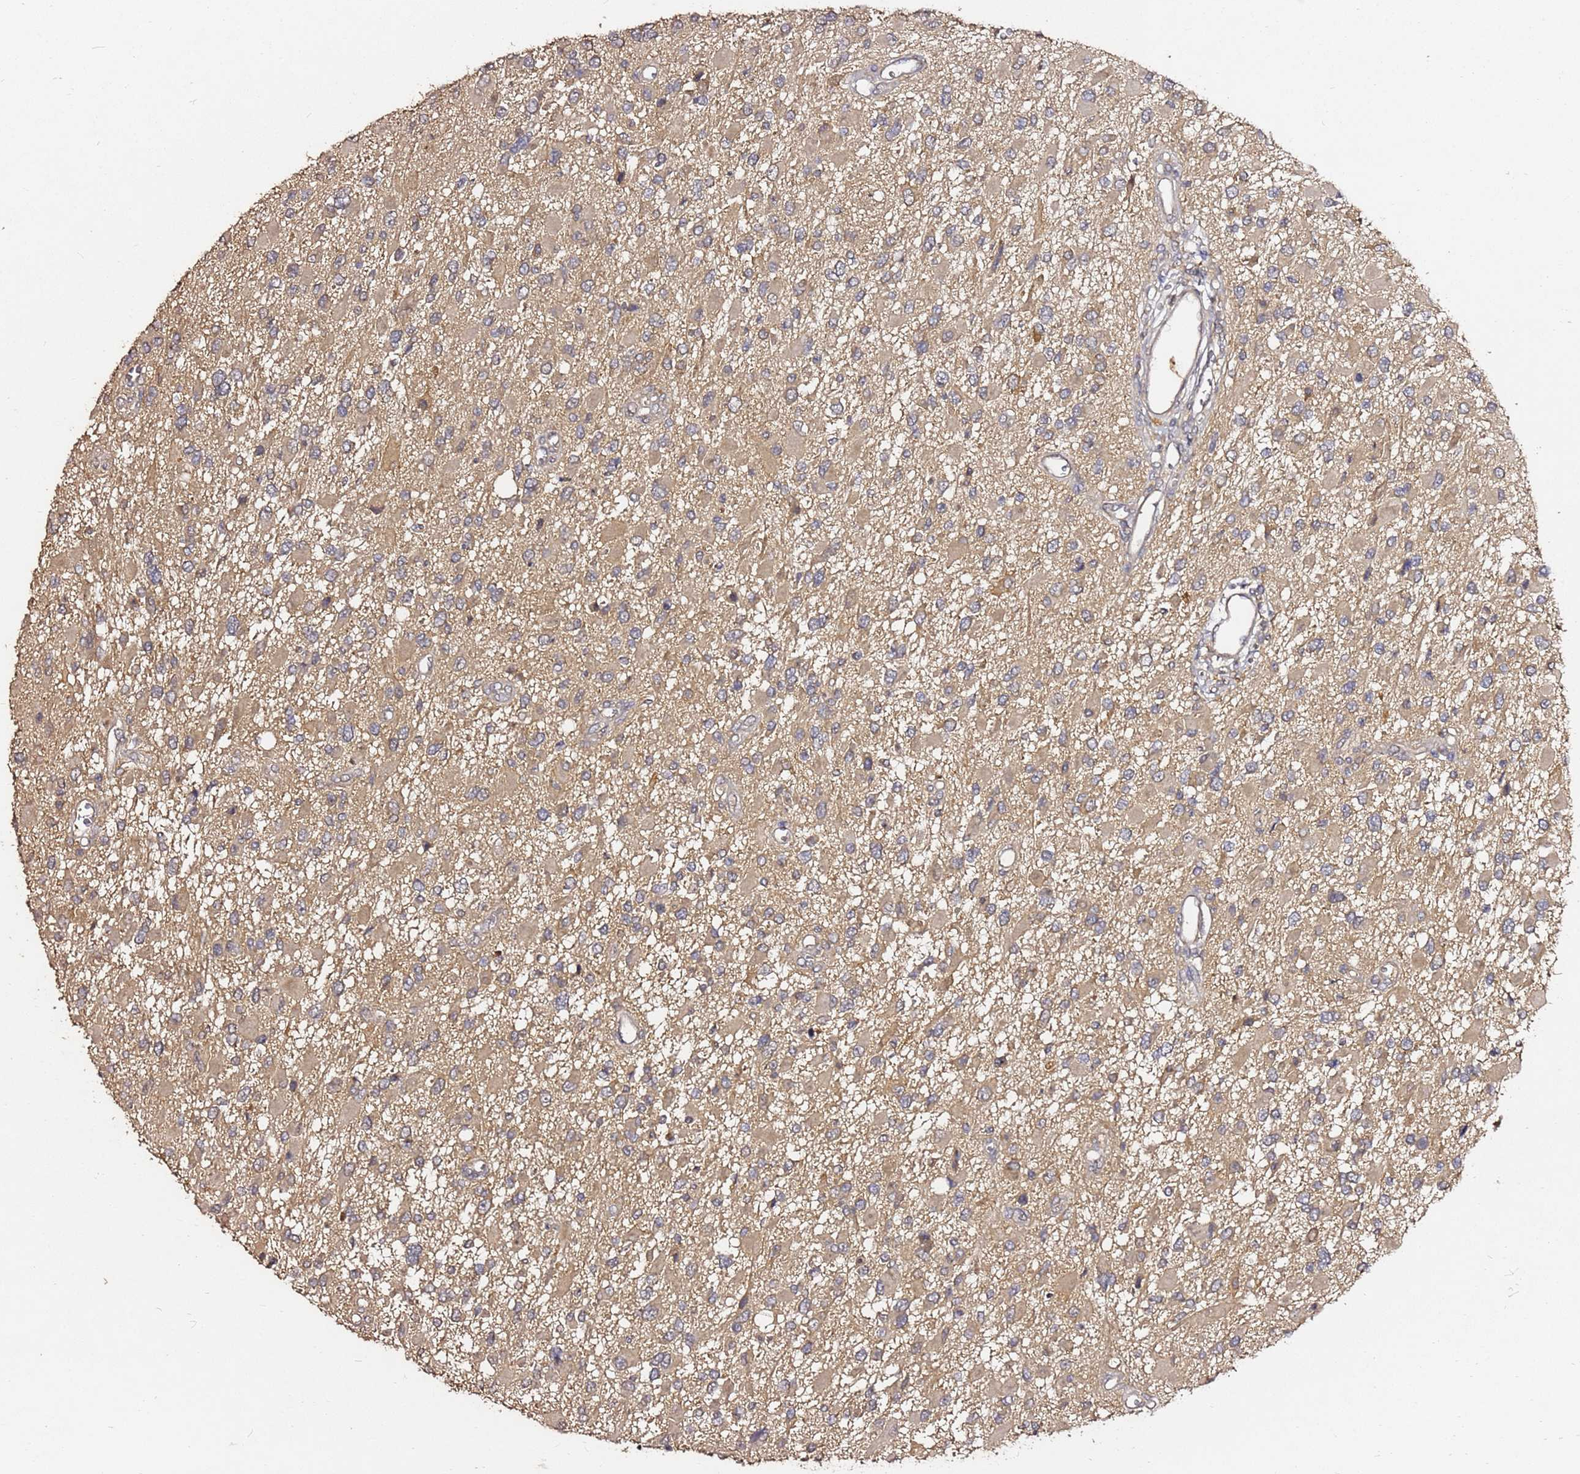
{"staining": {"intensity": "weak", "quantity": ">75%", "location": "cytoplasmic/membranous"}, "tissue": "glioma", "cell_type": "Tumor cells", "image_type": "cancer", "snomed": [{"axis": "morphology", "description": "Glioma, malignant, High grade"}, {"axis": "topography", "description": "Brain"}], "caption": "This histopathology image reveals immunohistochemistry (IHC) staining of human glioma, with low weak cytoplasmic/membranous positivity in about >75% of tumor cells.", "gene": "C6orf136", "patient": {"sex": "male", "age": 53}}